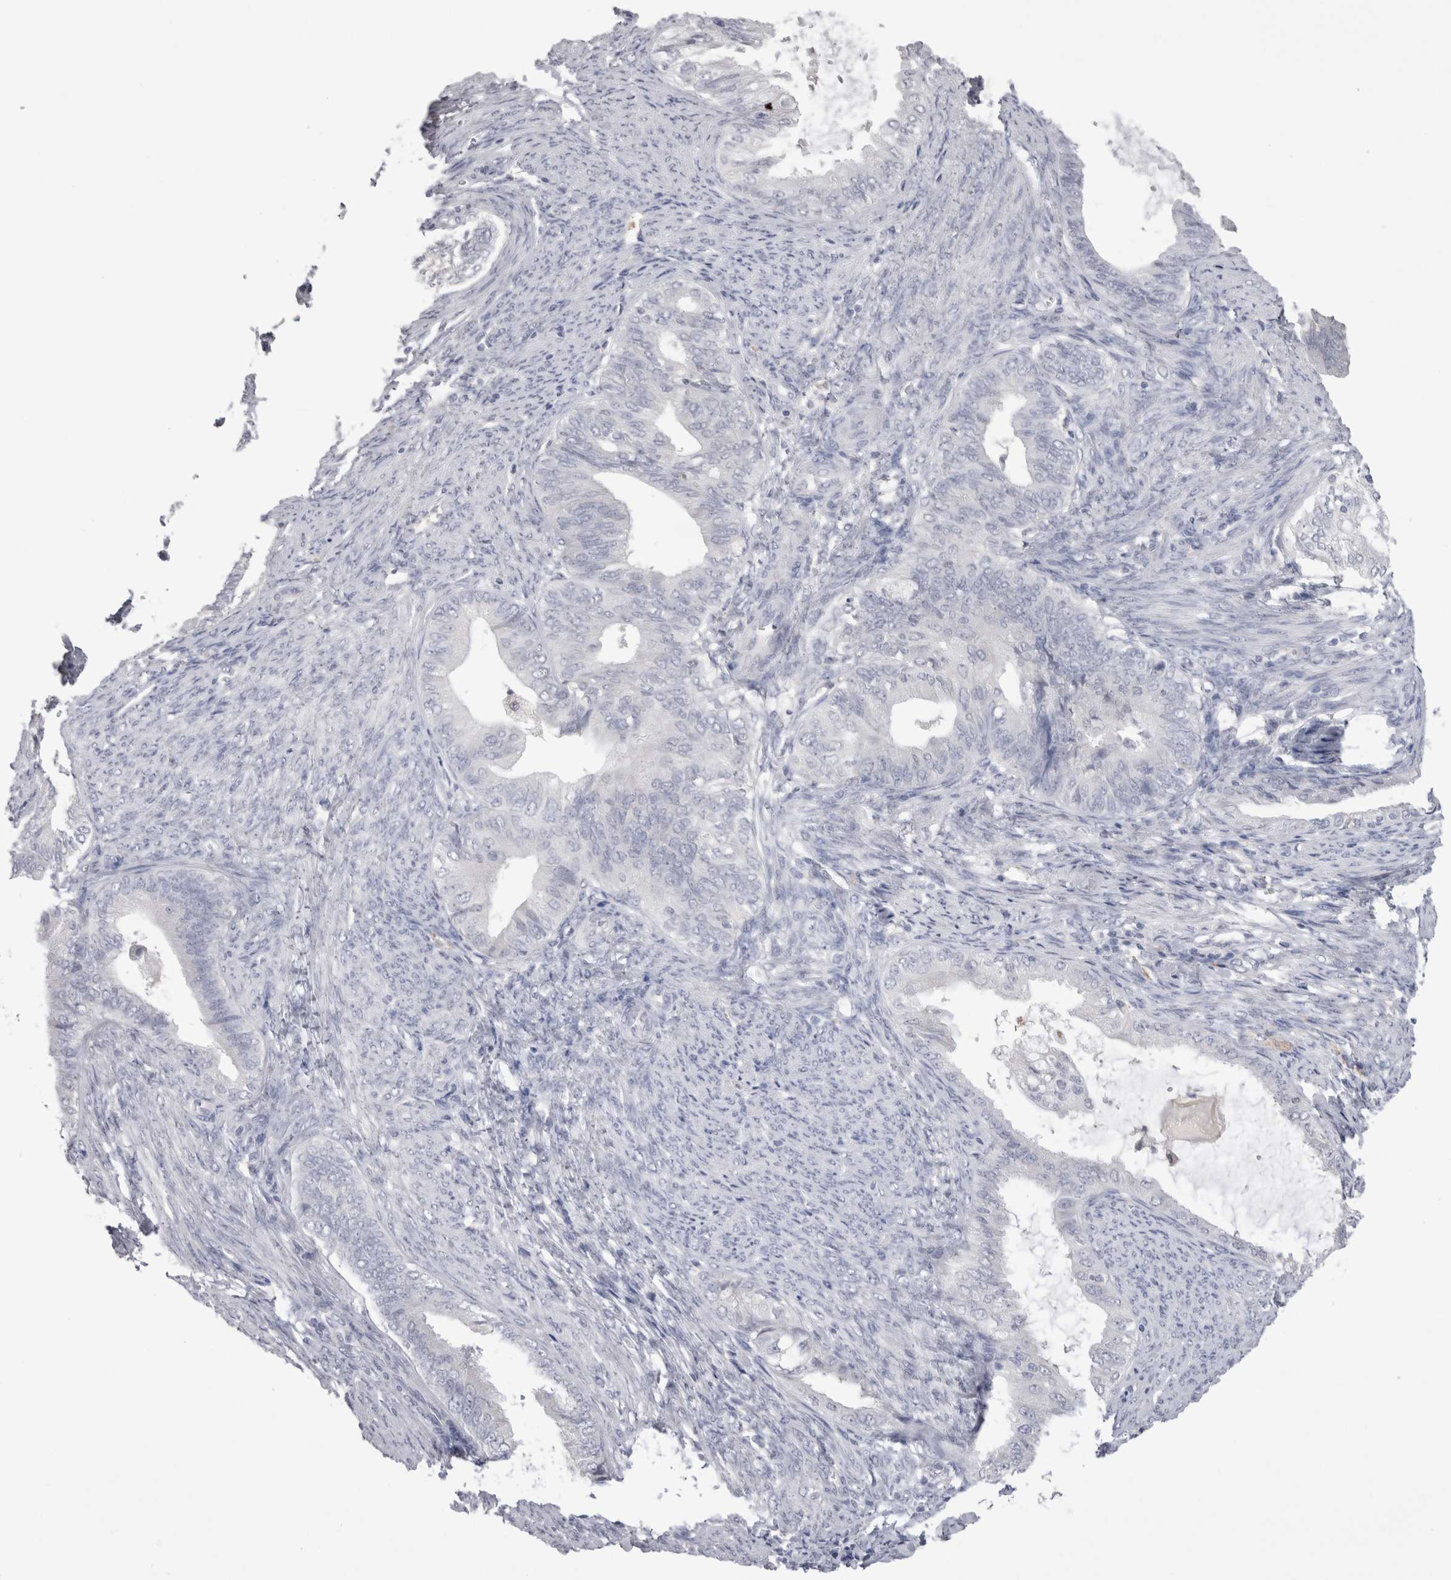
{"staining": {"intensity": "negative", "quantity": "none", "location": "none"}, "tissue": "endometrial cancer", "cell_type": "Tumor cells", "image_type": "cancer", "snomed": [{"axis": "morphology", "description": "Adenocarcinoma, NOS"}, {"axis": "topography", "description": "Endometrium"}], "caption": "A micrograph of endometrial cancer stained for a protein demonstrates no brown staining in tumor cells.", "gene": "SUCNR1", "patient": {"sex": "female", "age": 86}}